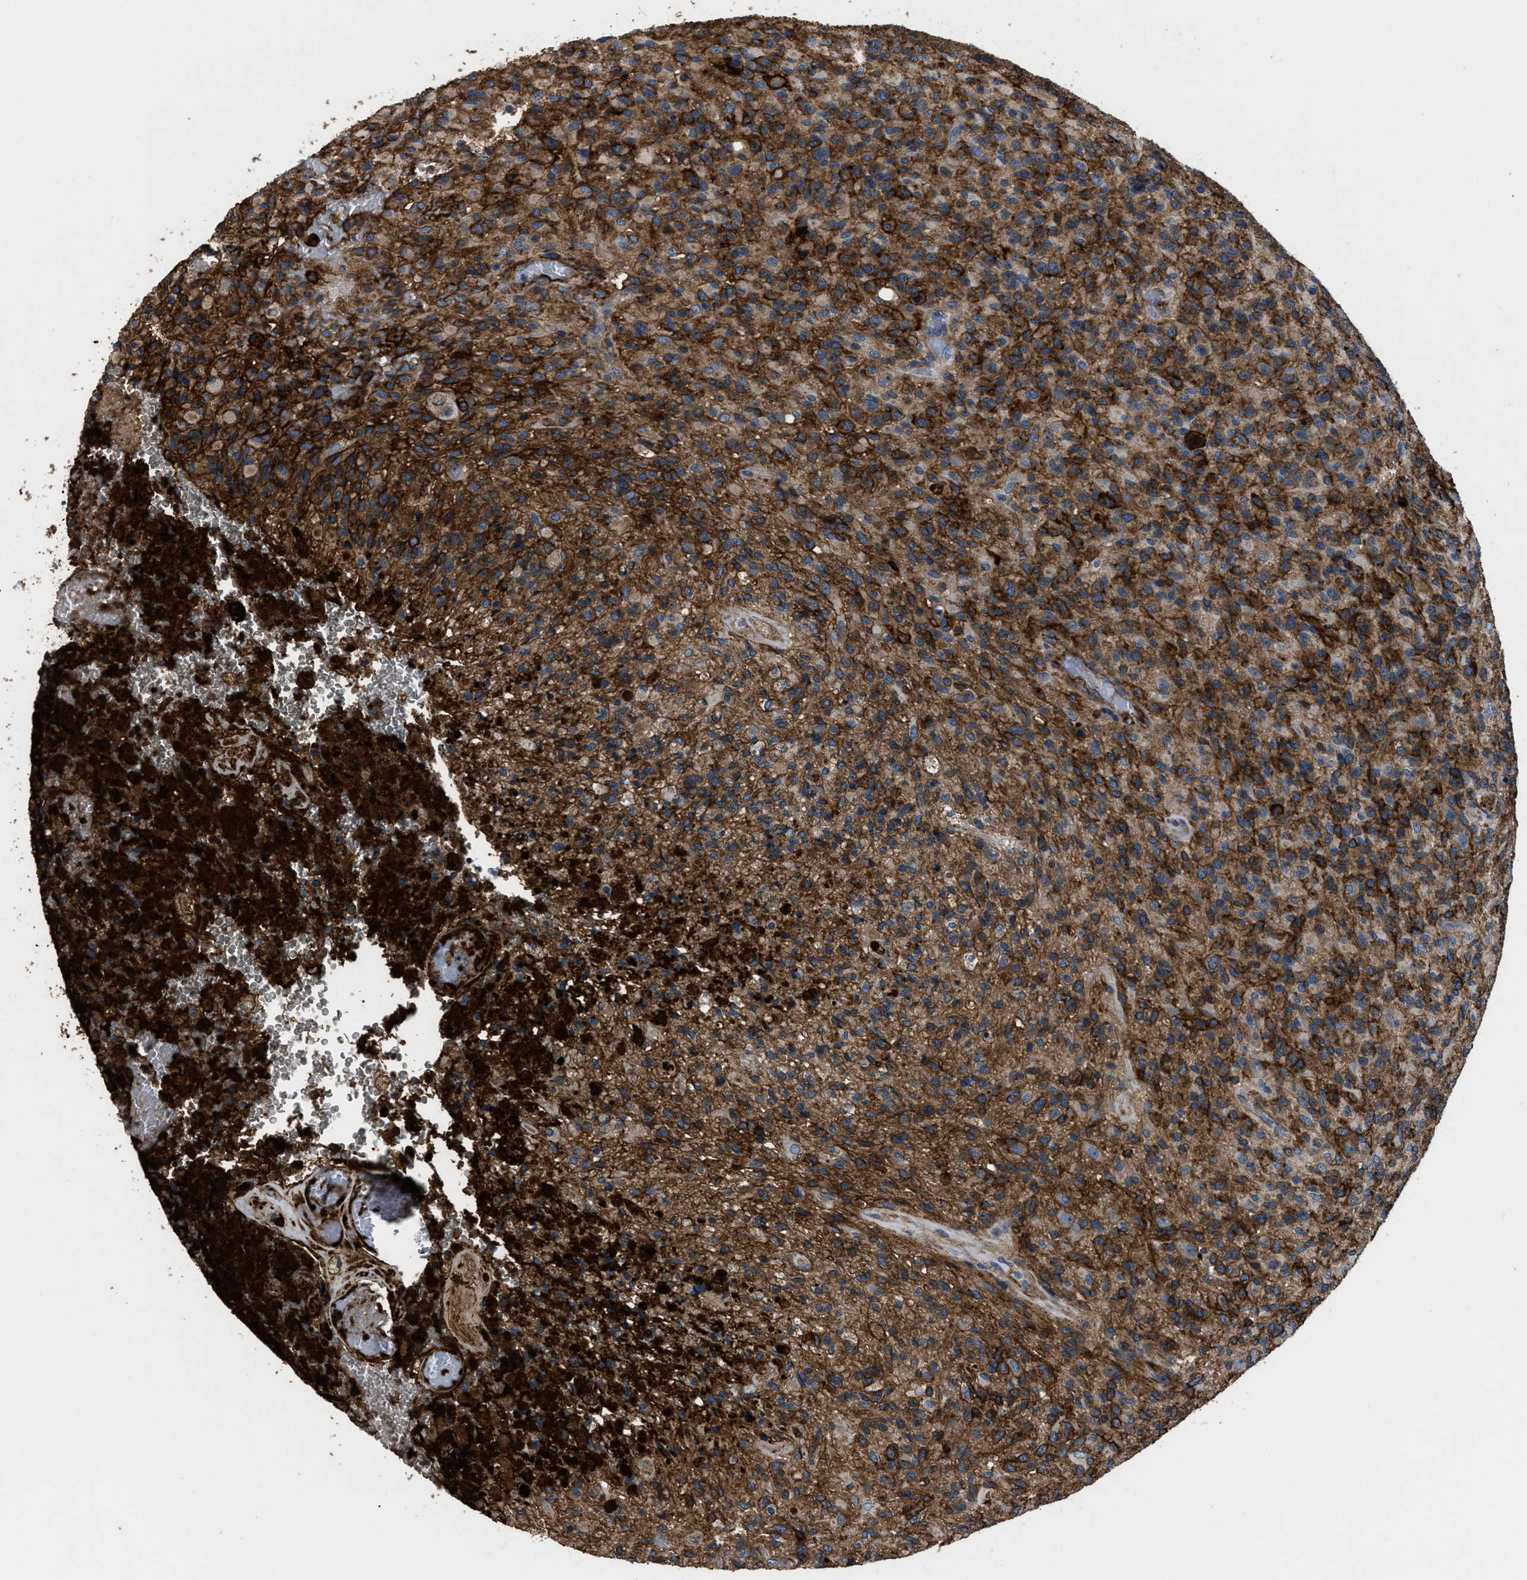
{"staining": {"intensity": "strong", "quantity": ">75%", "location": "cytoplasmic/membranous"}, "tissue": "glioma", "cell_type": "Tumor cells", "image_type": "cancer", "snomed": [{"axis": "morphology", "description": "Glioma, malignant, High grade"}, {"axis": "topography", "description": "Brain"}], "caption": "Tumor cells exhibit high levels of strong cytoplasmic/membranous positivity in approximately >75% of cells in malignant glioma (high-grade).", "gene": "CD276", "patient": {"sex": "male", "age": 71}}